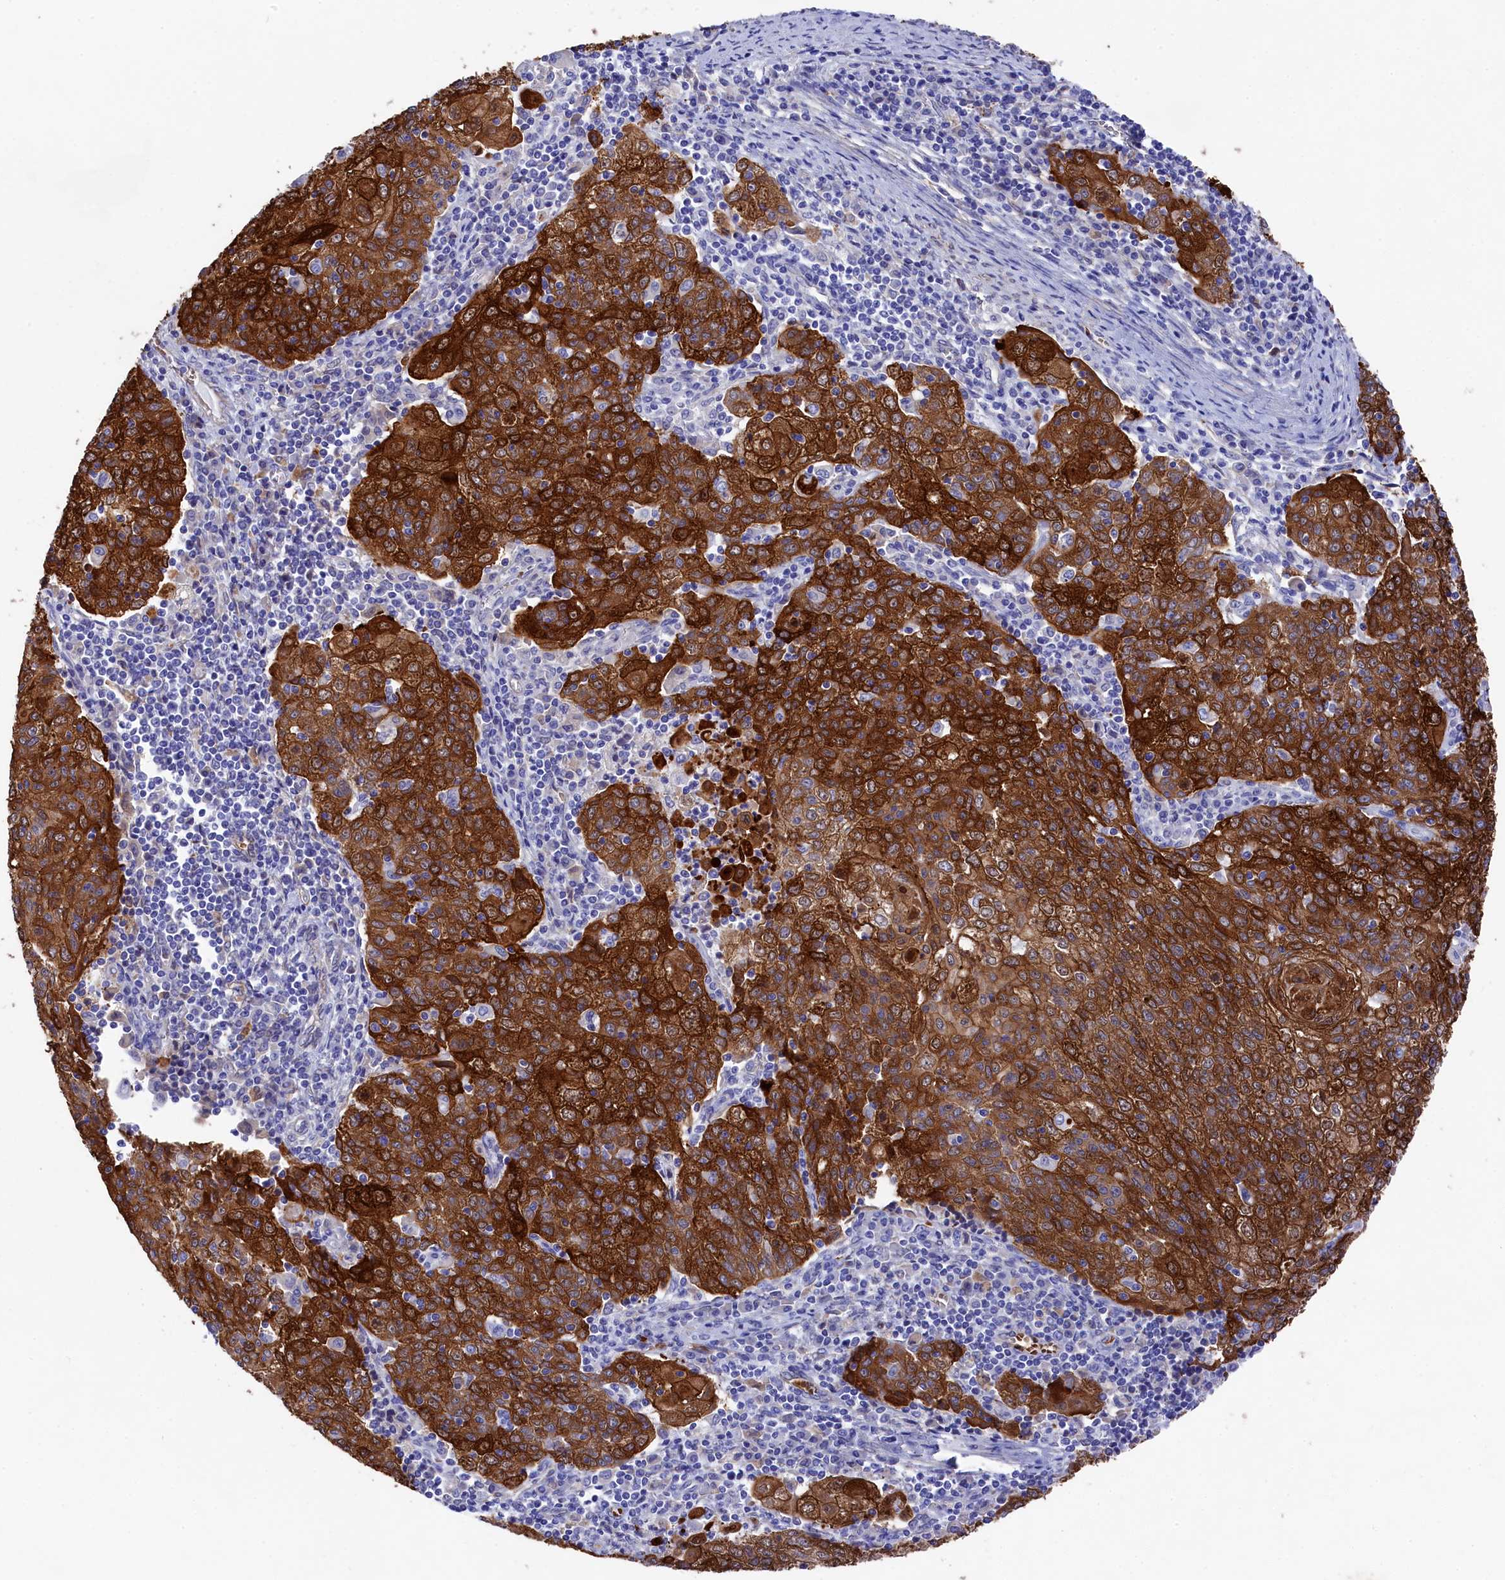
{"staining": {"intensity": "strong", "quantity": ">75%", "location": "cytoplasmic/membranous"}, "tissue": "cervical cancer", "cell_type": "Tumor cells", "image_type": "cancer", "snomed": [{"axis": "morphology", "description": "Squamous cell carcinoma, NOS"}, {"axis": "topography", "description": "Cervix"}], "caption": "Human cervical cancer (squamous cell carcinoma) stained with a protein marker reveals strong staining in tumor cells.", "gene": "LHFPL4", "patient": {"sex": "female", "age": 48}}